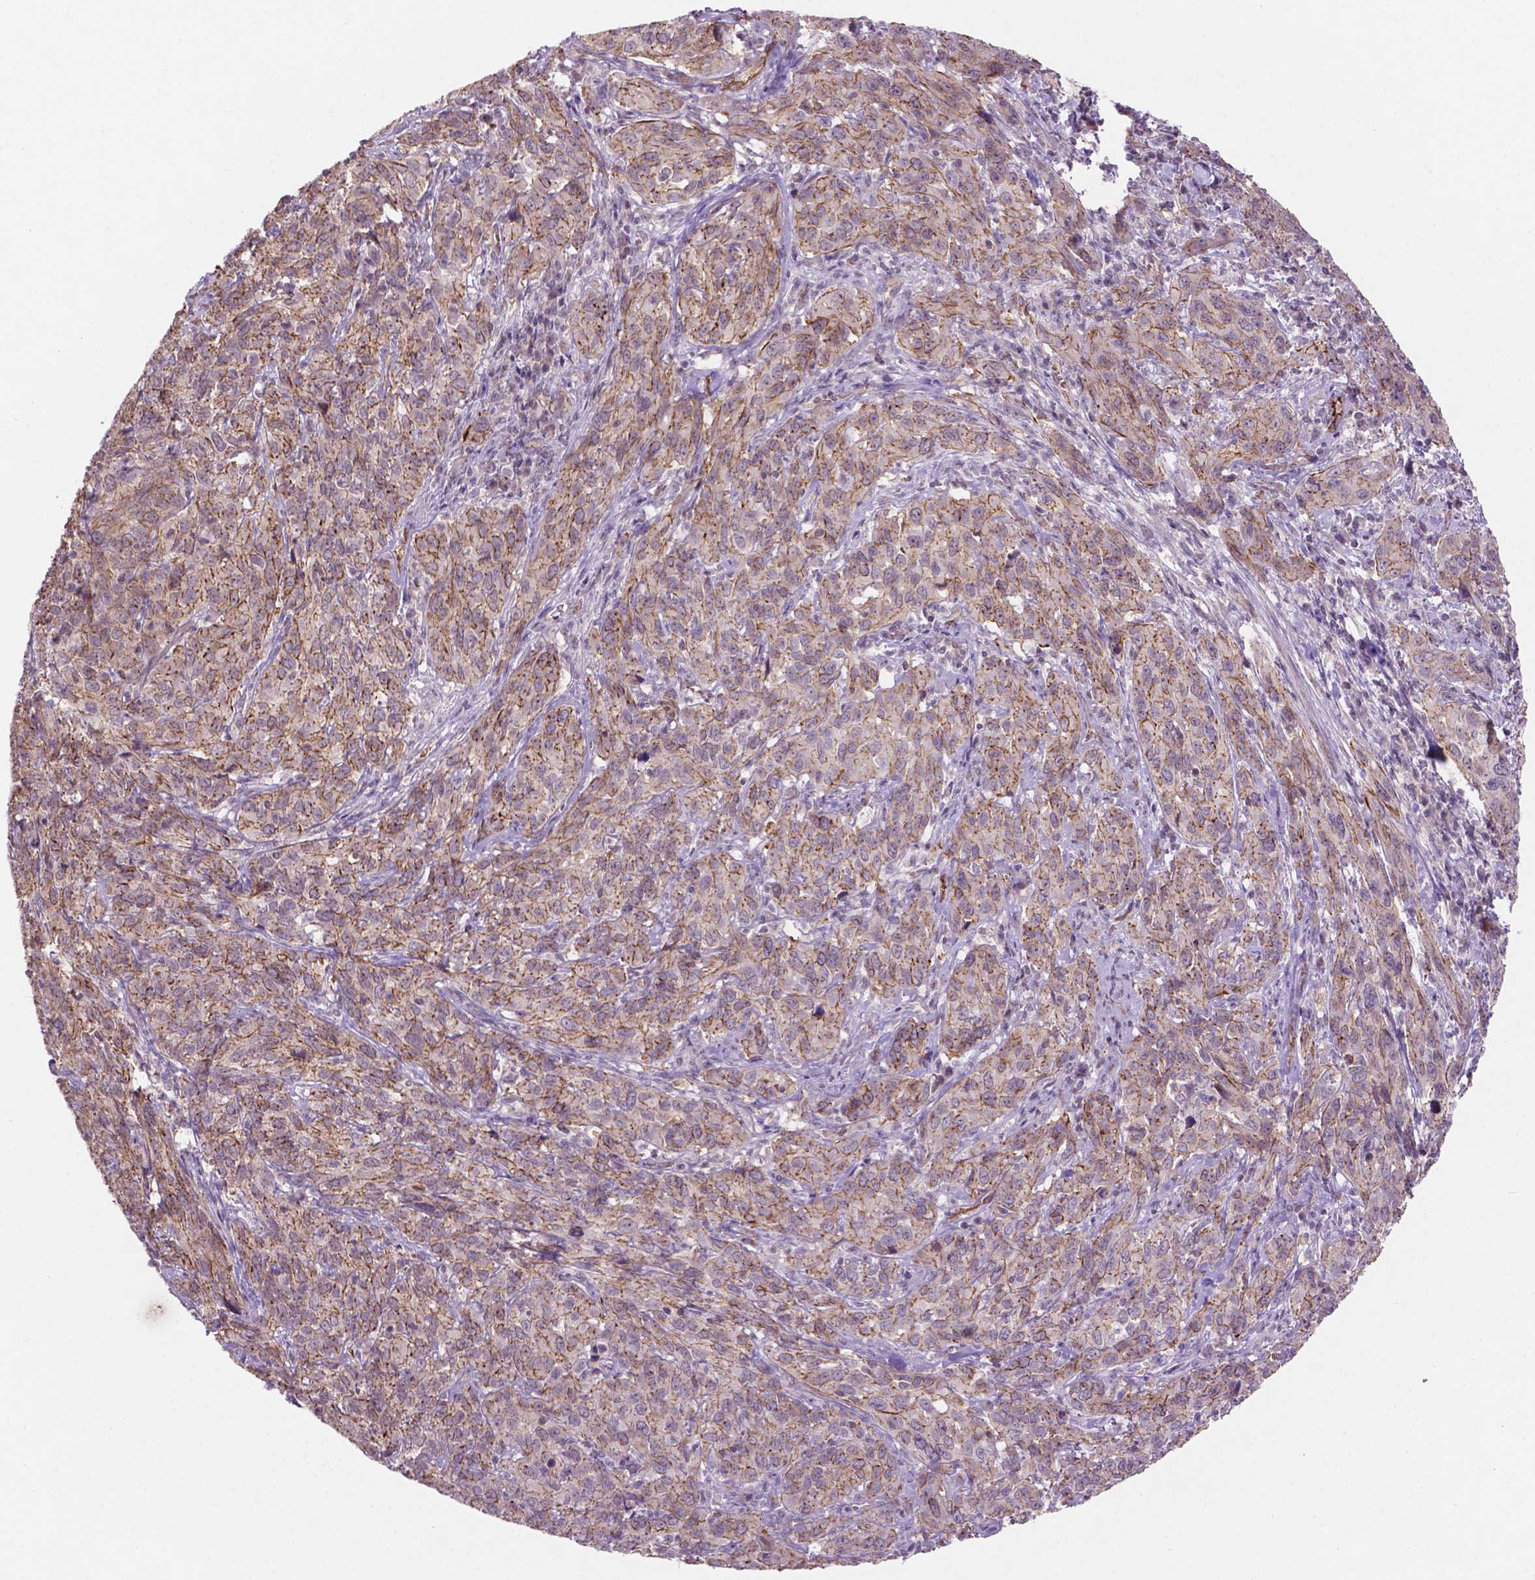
{"staining": {"intensity": "moderate", "quantity": ">75%", "location": "cytoplasmic/membranous"}, "tissue": "cervical cancer", "cell_type": "Tumor cells", "image_type": "cancer", "snomed": [{"axis": "morphology", "description": "Squamous cell carcinoma, NOS"}, {"axis": "topography", "description": "Cervix"}], "caption": "Cervical squamous cell carcinoma stained for a protein (brown) shows moderate cytoplasmic/membranous positive staining in approximately >75% of tumor cells.", "gene": "ARL5C", "patient": {"sex": "female", "age": 51}}